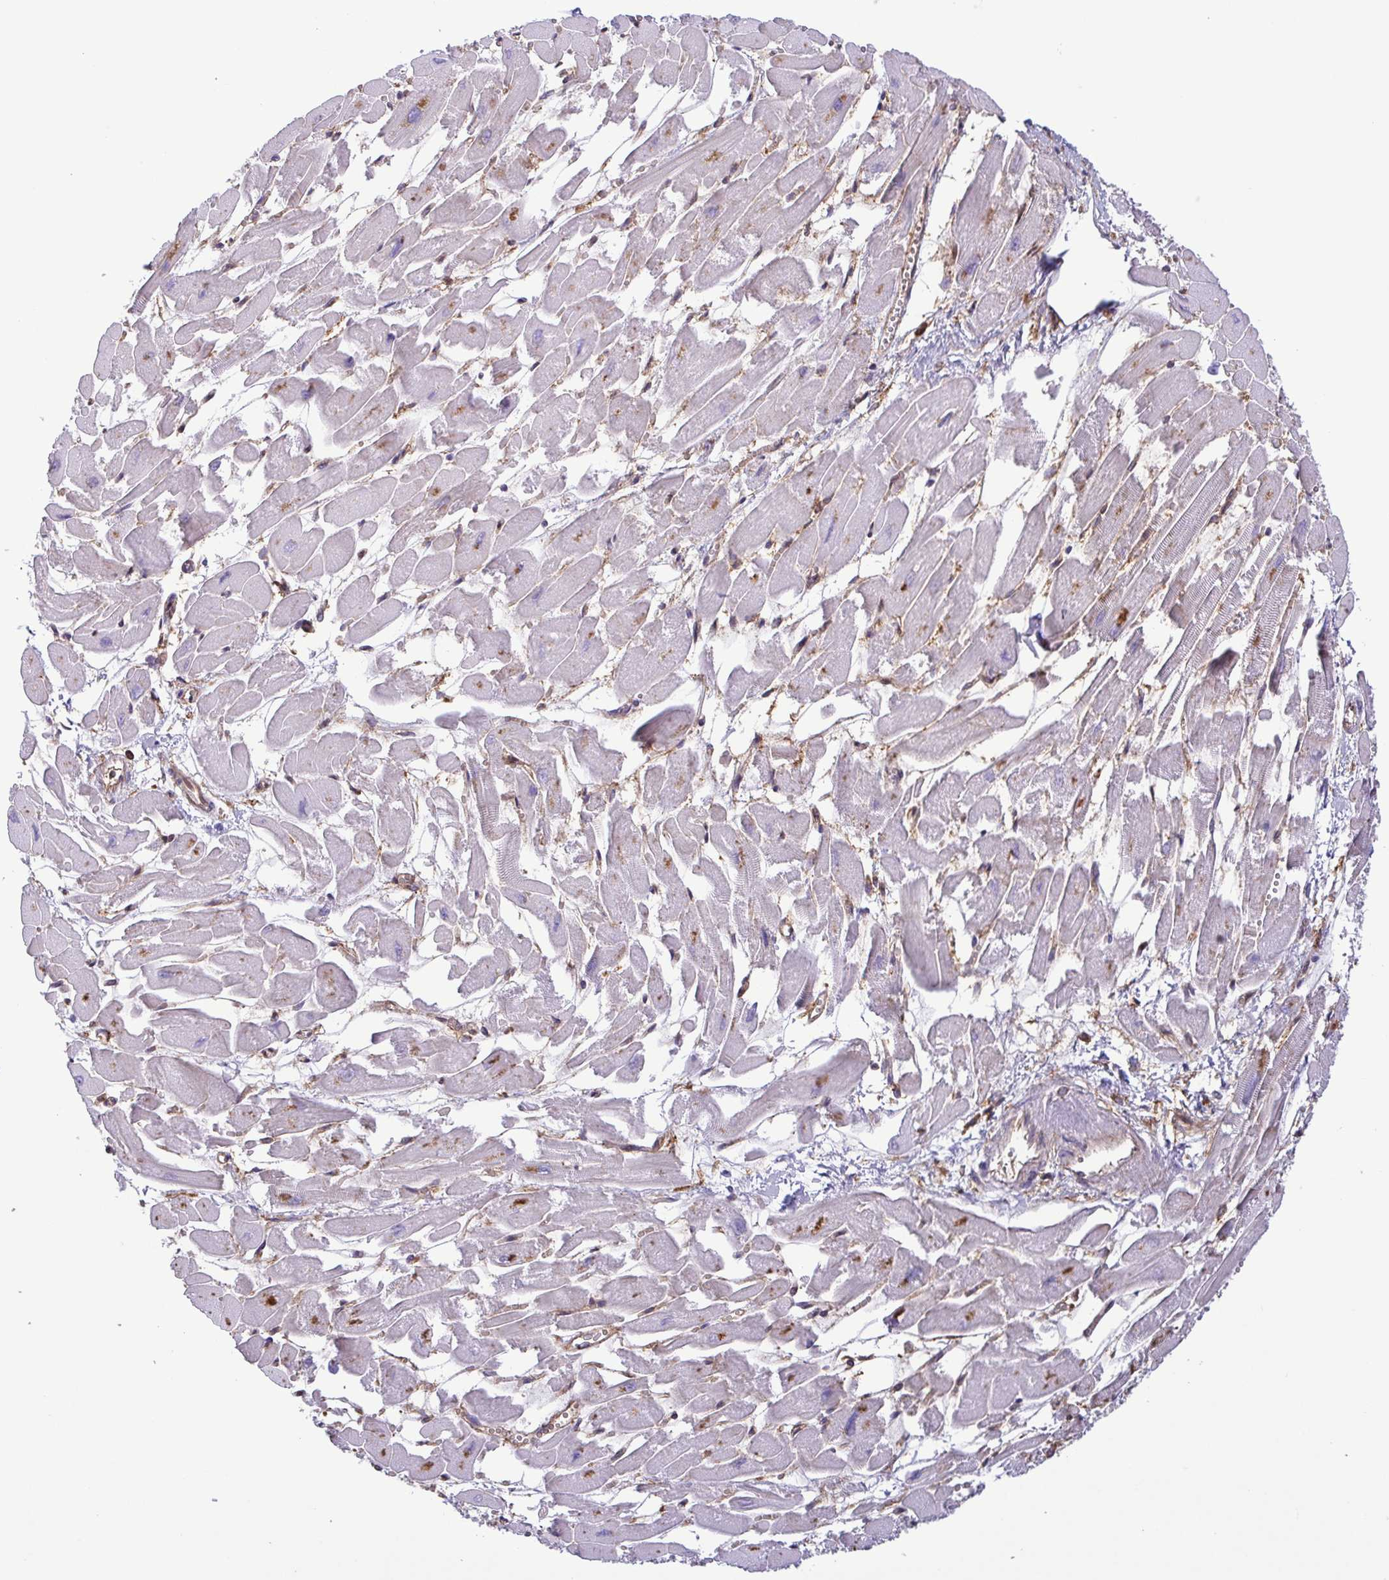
{"staining": {"intensity": "moderate", "quantity": "<25%", "location": "cytoplasmic/membranous"}, "tissue": "heart muscle", "cell_type": "Cardiomyocytes", "image_type": "normal", "snomed": [{"axis": "morphology", "description": "Normal tissue, NOS"}, {"axis": "topography", "description": "Heart"}], "caption": "Immunohistochemistry (IHC) histopathology image of normal heart muscle stained for a protein (brown), which shows low levels of moderate cytoplasmic/membranous positivity in approximately <25% of cardiomyocytes.", "gene": "CHMP1B", "patient": {"sex": "female", "age": 52}}